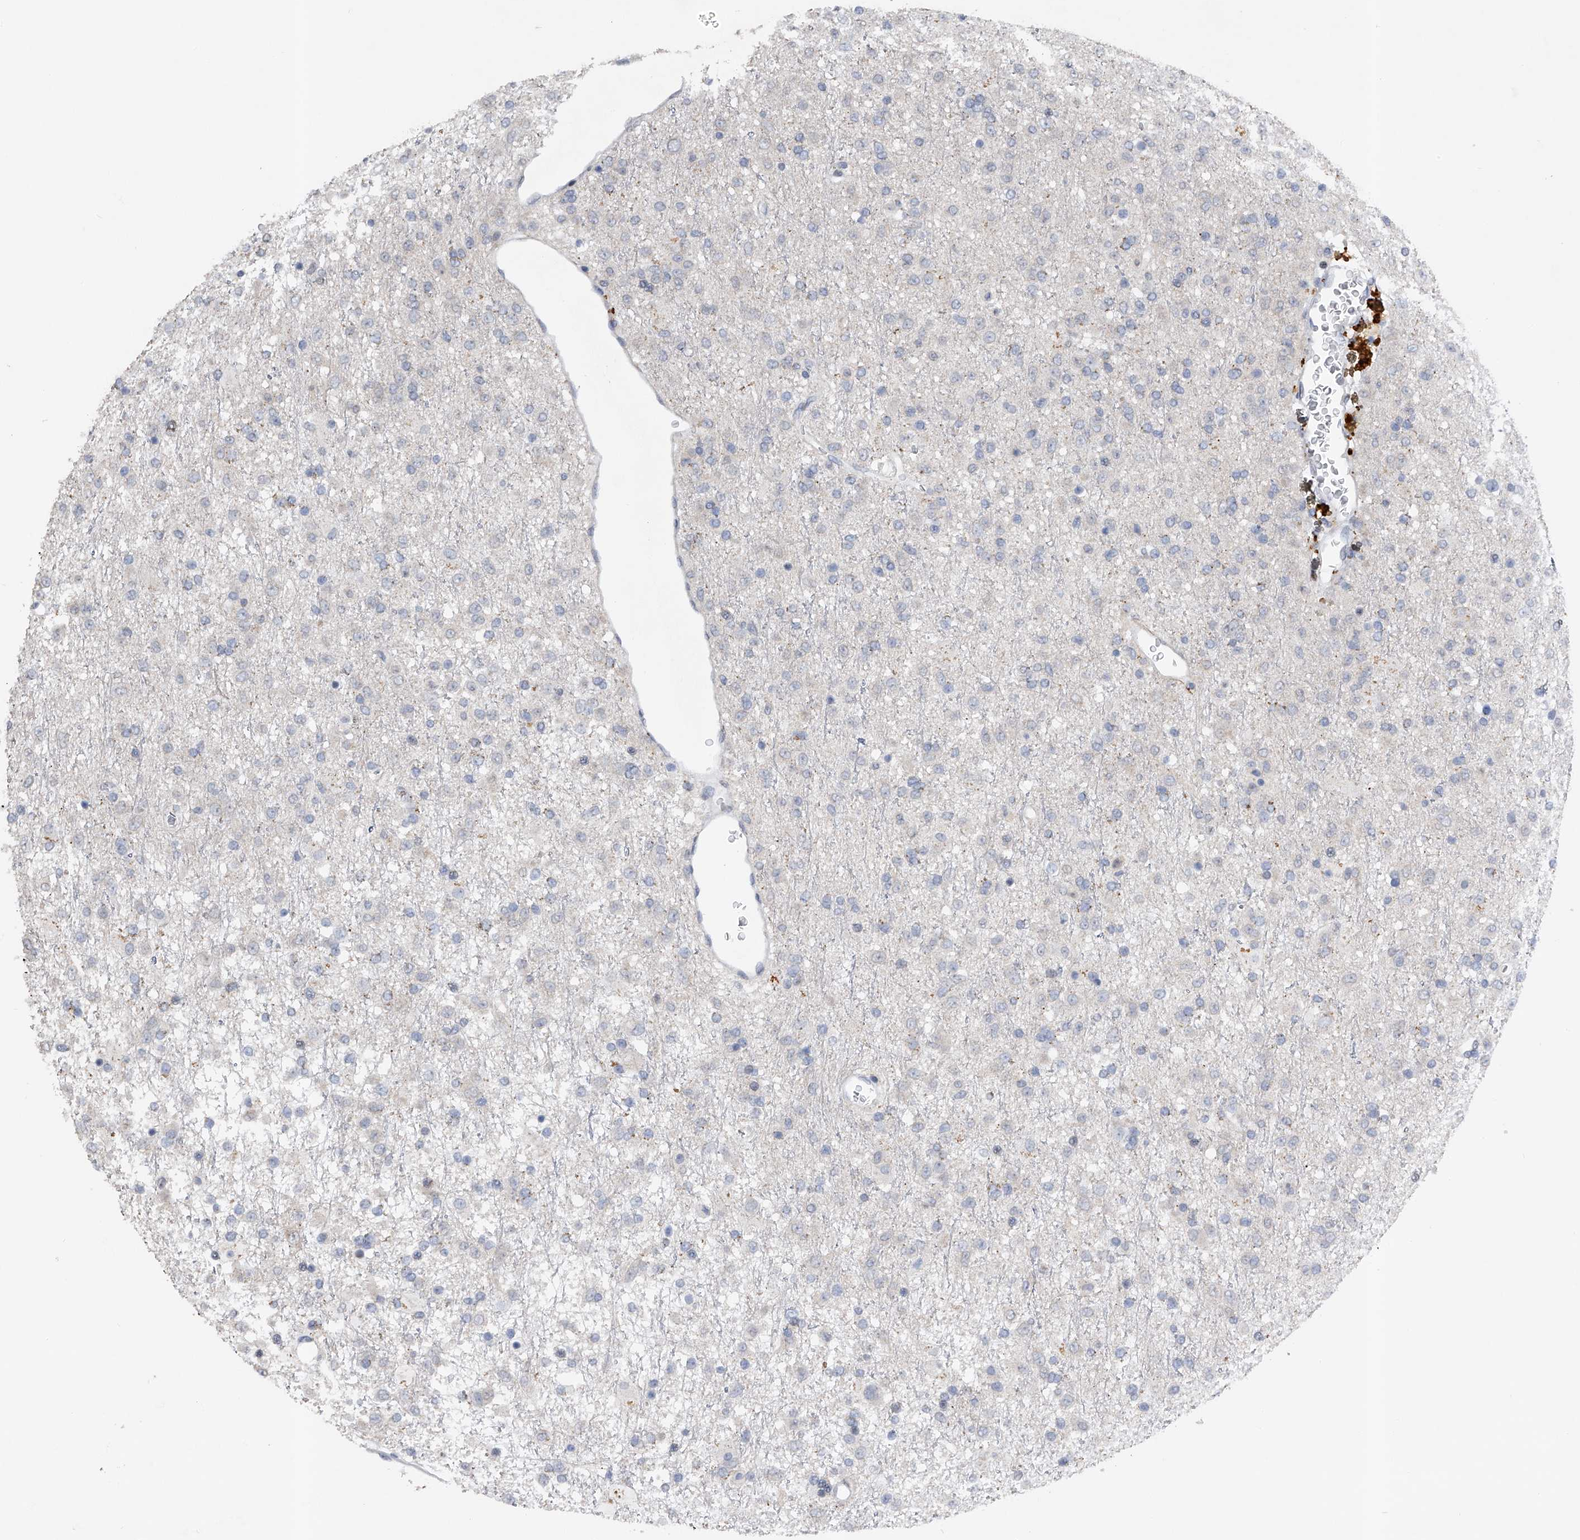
{"staining": {"intensity": "negative", "quantity": "none", "location": "none"}, "tissue": "glioma", "cell_type": "Tumor cells", "image_type": "cancer", "snomed": [{"axis": "morphology", "description": "Glioma, malignant, Low grade"}, {"axis": "topography", "description": "Brain"}], "caption": "High magnification brightfield microscopy of glioma stained with DAB (3,3'-diaminobenzidine) (brown) and counterstained with hematoxylin (blue): tumor cells show no significant expression.", "gene": "RWDD2A", "patient": {"sex": "male", "age": 65}}